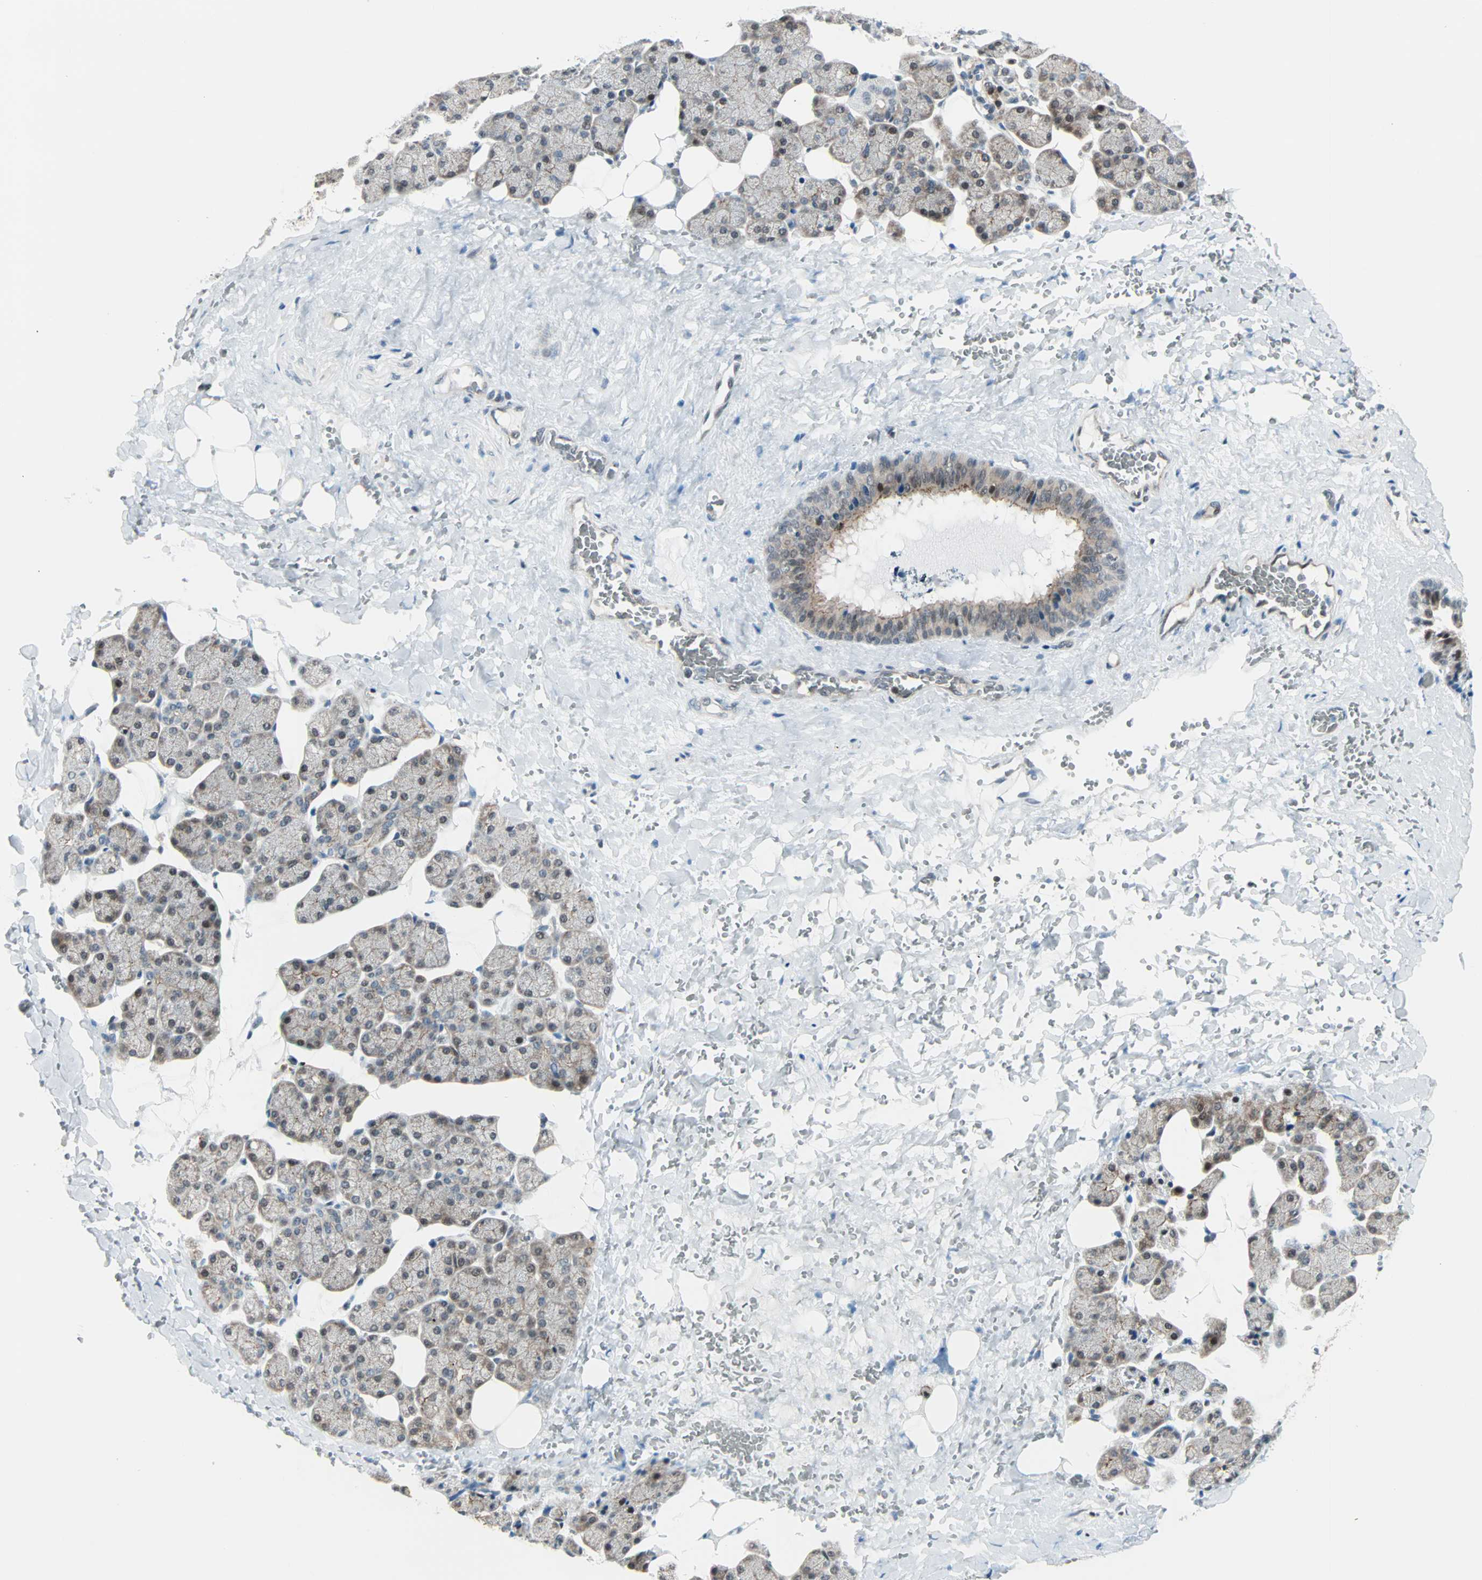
{"staining": {"intensity": "moderate", "quantity": "25%-75%", "location": "cytoplasmic/membranous,nuclear"}, "tissue": "salivary gland", "cell_type": "Glandular cells", "image_type": "normal", "snomed": [{"axis": "morphology", "description": "Normal tissue, NOS"}, {"axis": "topography", "description": "Lymph node"}, {"axis": "topography", "description": "Salivary gland"}], "caption": "DAB immunohistochemical staining of benign human salivary gland exhibits moderate cytoplasmic/membranous,nuclear protein staining in approximately 25%-75% of glandular cells.", "gene": "CBX4", "patient": {"sex": "male", "age": 8}}